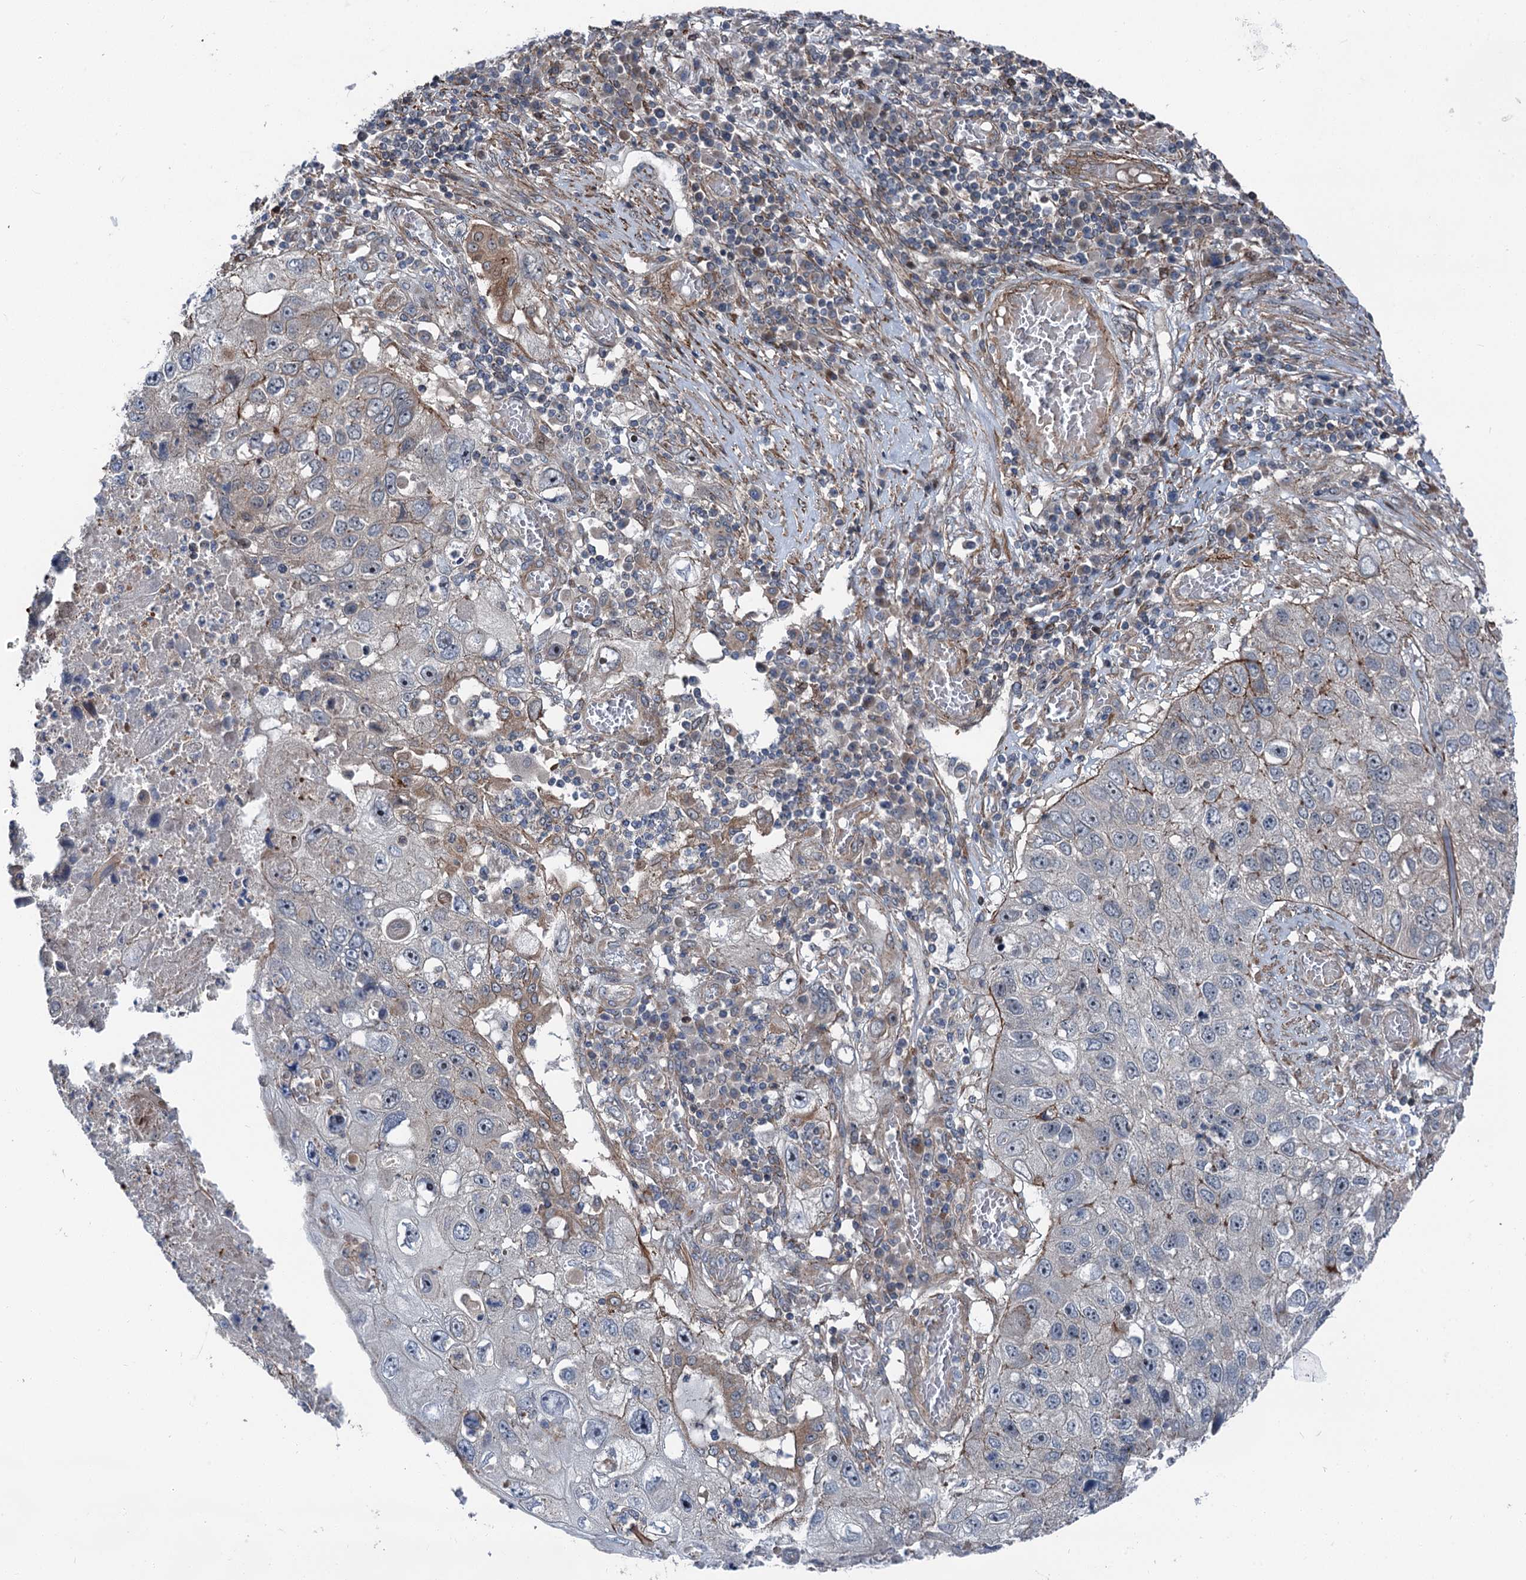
{"staining": {"intensity": "negative", "quantity": "none", "location": "none"}, "tissue": "lung cancer", "cell_type": "Tumor cells", "image_type": "cancer", "snomed": [{"axis": "morphology", "description": "Squamous cell carcinoma, NOS"}, {"axis": "topography", "description": "Lung"}], "caption": "A photomicrograph of human lung cancer (squamous cell carcinoma) is negative for staining in tumor cells. Brightfield microscopy of immunohistochemistry (IHC) stained with DAB (3,3'-diaminobenzidine) (brown) and hematoxylin (blue), captured at high magnification.", "gene": "POLR1D", "patient": {"sex": "male", "age": 61}}